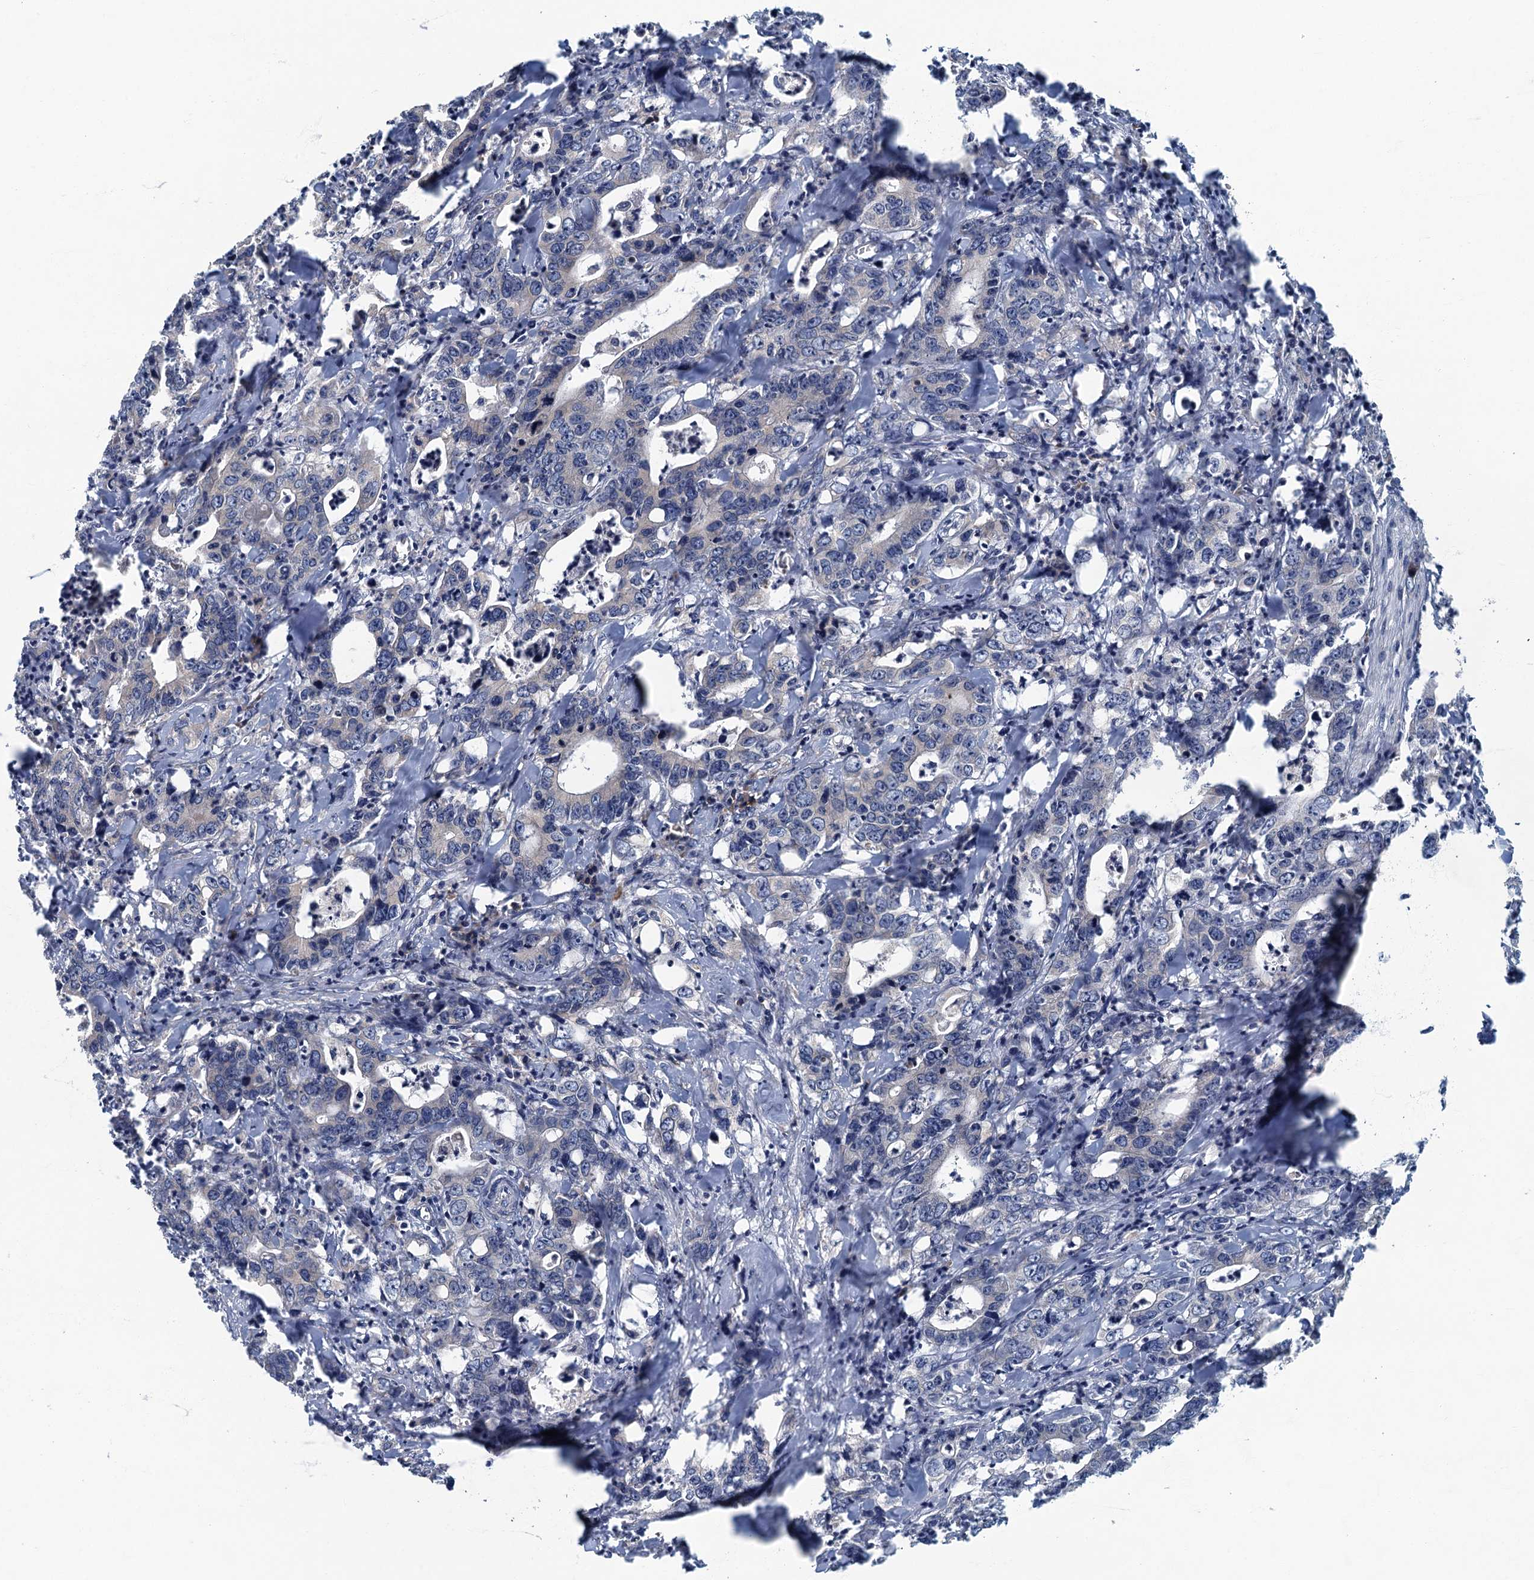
{"staining": {"intensity": "negative", "quantity": "none", "location": "none"}, "tissue": "colorectal cancer", "cell_type": "Tumor cells", "image_type": "cancer", "snomed": [{"axis": "morphology", "description": "Adenocarcinoma, NOS"}, {"axis": "topography", "description": "Colon"}], "caption": "A micrograph of human colorectal cancer is negative for staining in tumor cells. (DAB immunohistochemistry (IHC) visualized using brightfield microscopy, high magnification).", "gene": "SPDYC", "patient": {"sex": "female", "age": 75}}